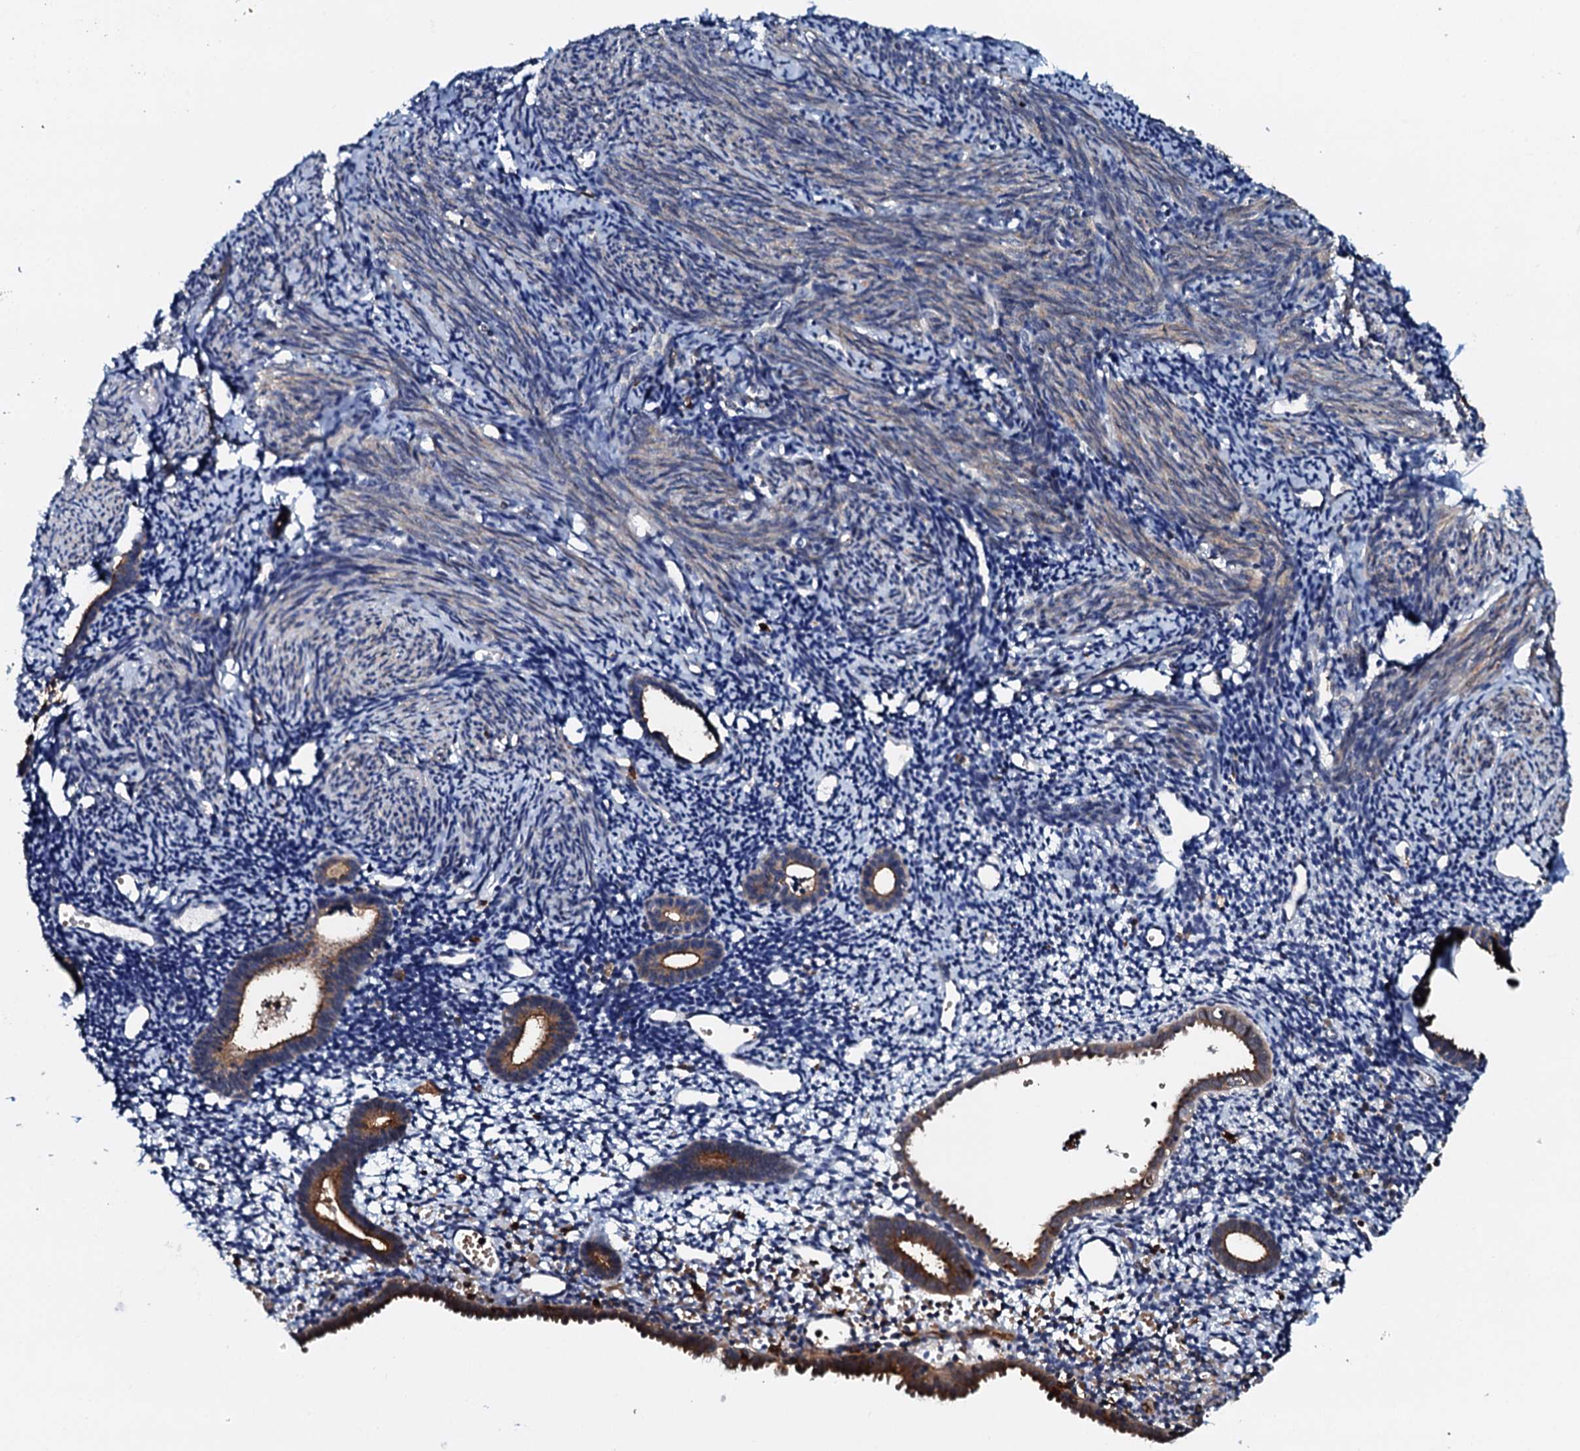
{"staining": {"intensity": "negative", "quantity": "none", "location": "none"}, "tissue": "endometrium", "cell_type": "Cells in endometrial stroma", "image_type": "normal", "snomed": [{"axis": "morphology", "description": "Normal tissue, NOS"}, {"axis": "topography", "description": "Endometrium"}], "caption": "DAB (3,3'-diaminobenzidine) immunohistochemical staining of normal endometrium exhibits no significant staining in cells in endometrial stroma.", "gene": "VAMP8", "patient": {"sex": "female", "age": 56}}